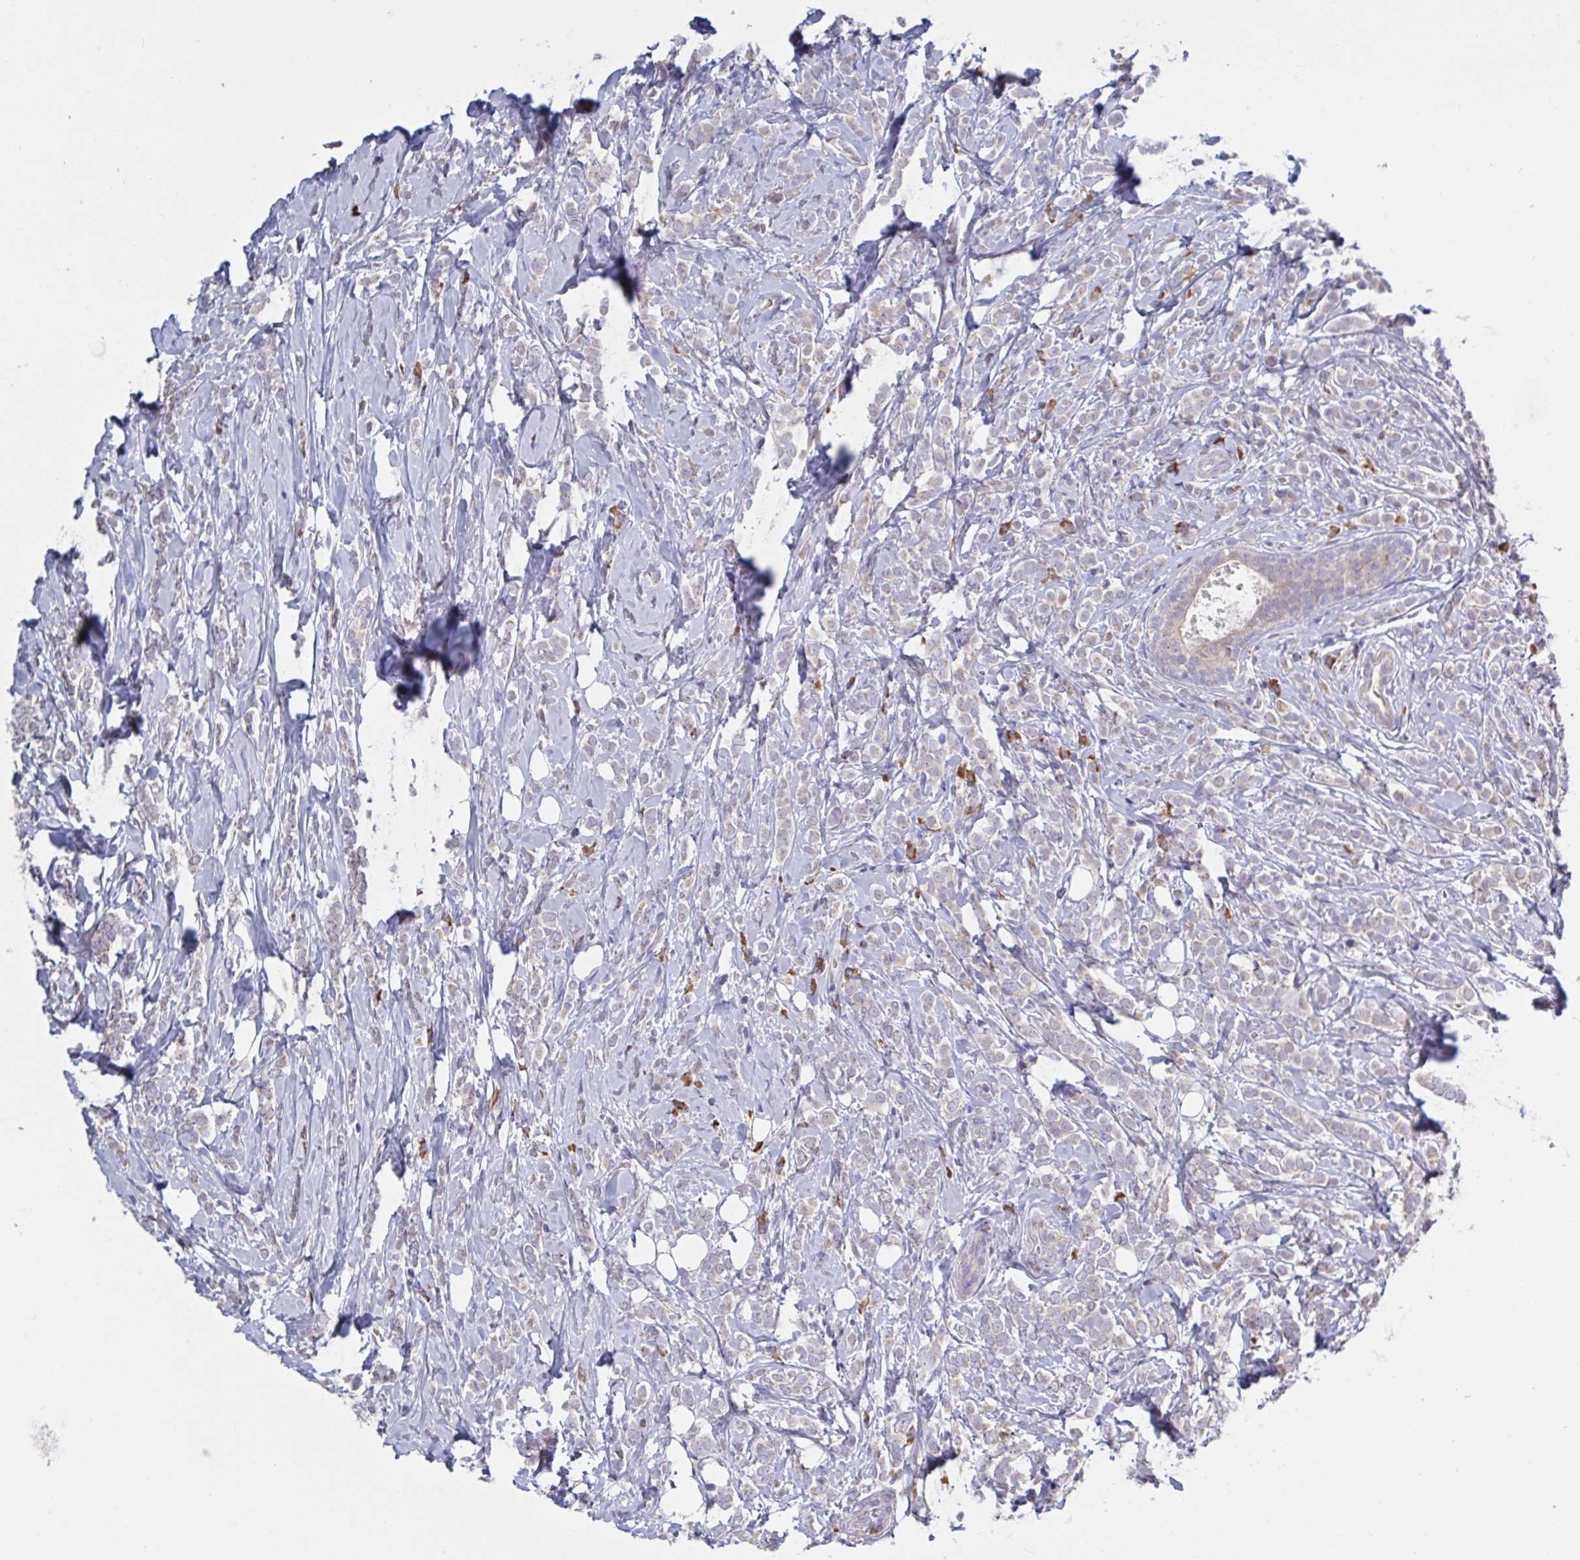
{"staining": {"intensity": "negative", "quantity": "none", "location": "none"}, "tissue": "breast cancer", "cell_type": "Tumor cells", "image_type": "cancer", "snomed": [{"axis": "morphology", "description": "Lobular carcinoma"}, {"axis": "topography", "description": "Breast"}], "caption": "Human breast cancer stained for a protein using immunohistochemistry (IHC) exhibits no staining in tumor cells.", "gene": "CD1E", "patient": {"sex": "female", "age": 49}}